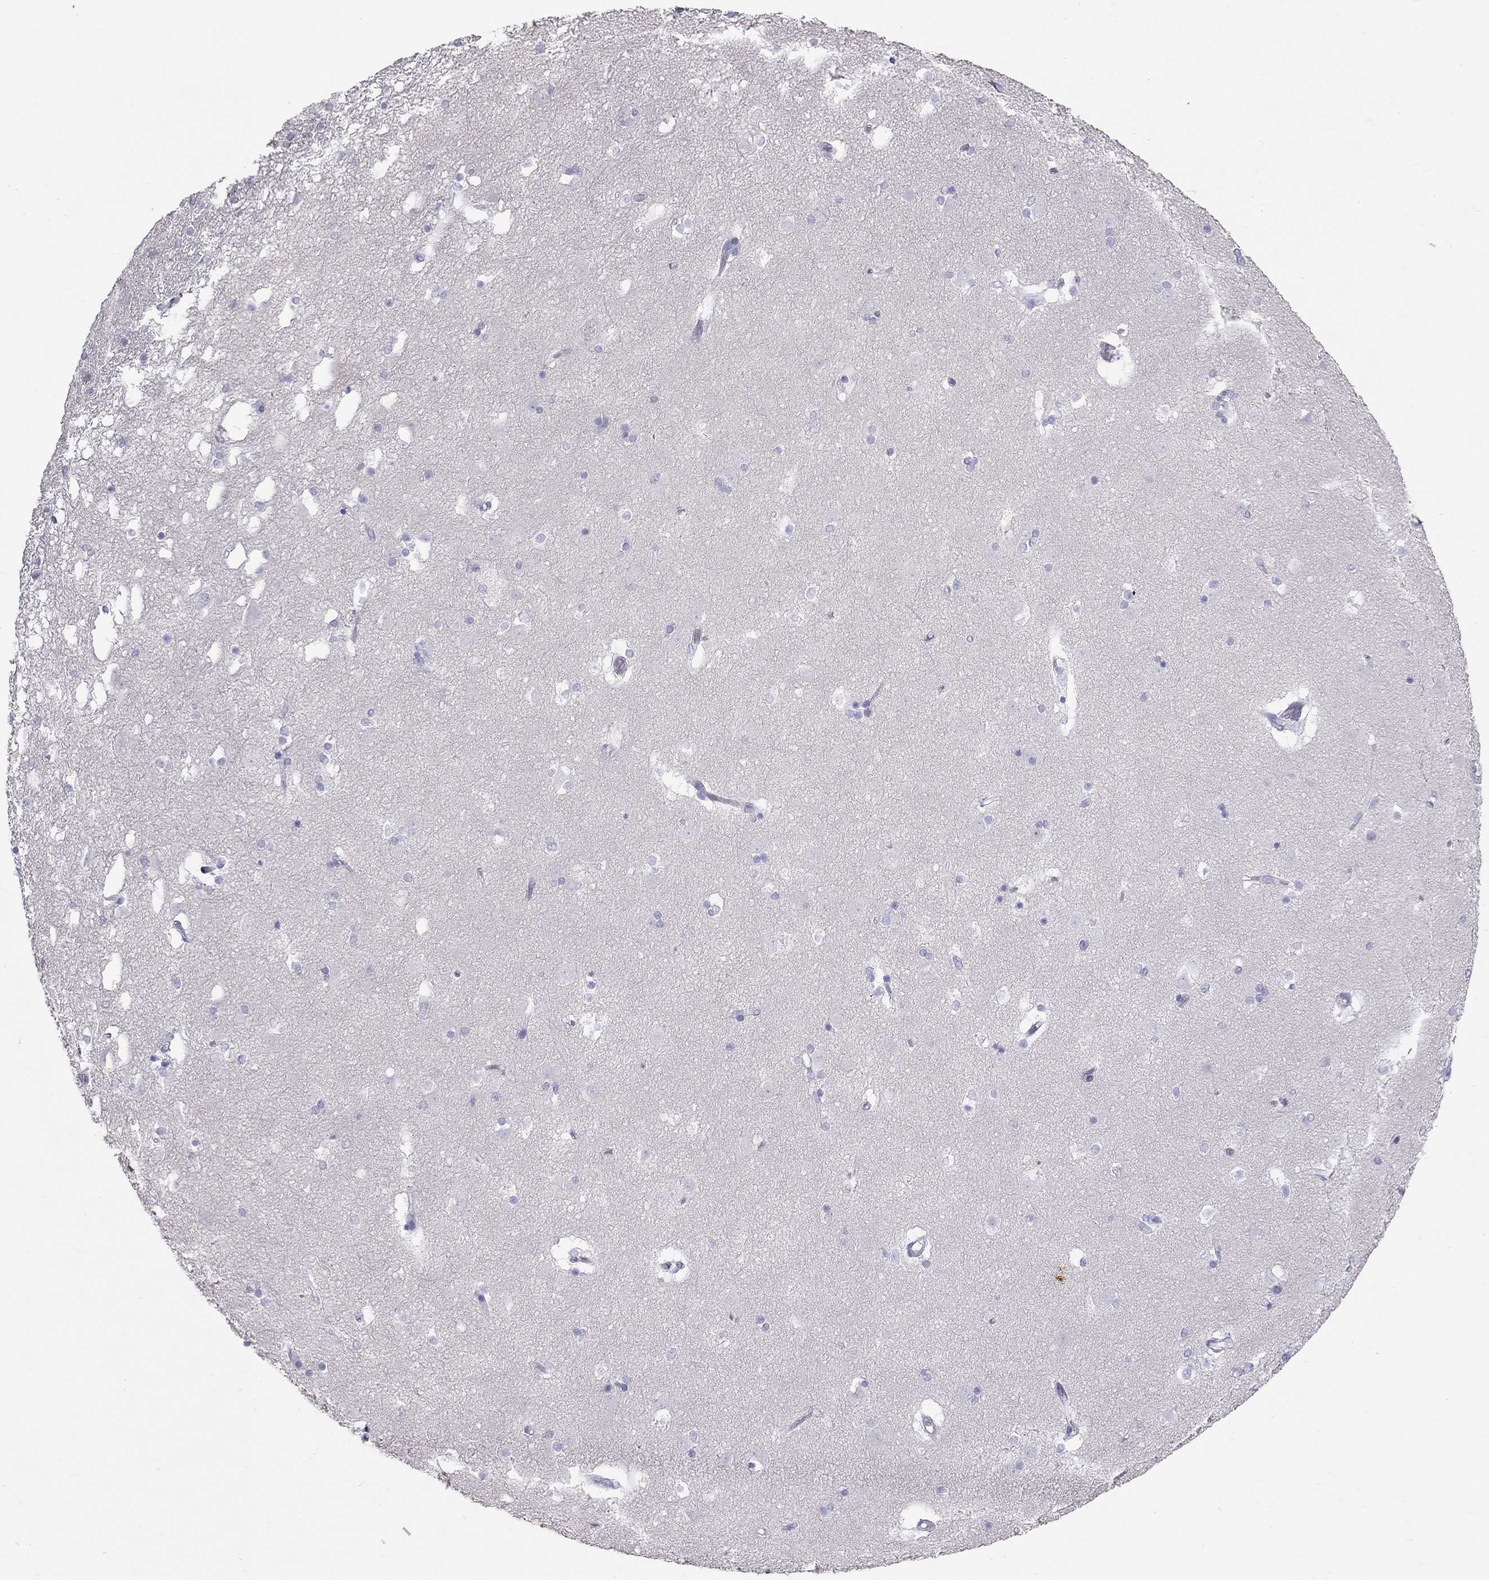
{"staining": {"intensity": "negative", "quantity": "none", "location": "none"}, "tissue": "caudate", "cell_type": "Glial cells", "image_type": "normal", "snomed": [{"axis": "morphology", "description": "Normal tissue, NOS"}, {"axis": "topography", "description": "Lateral ventricle wall"}], "caption": "DAB immunohistochemical staining of unremarkable caudate displays no significant staining in glial cells.", "gene": "IL17REL", "patient": {"sex": "male", "age": 51}}